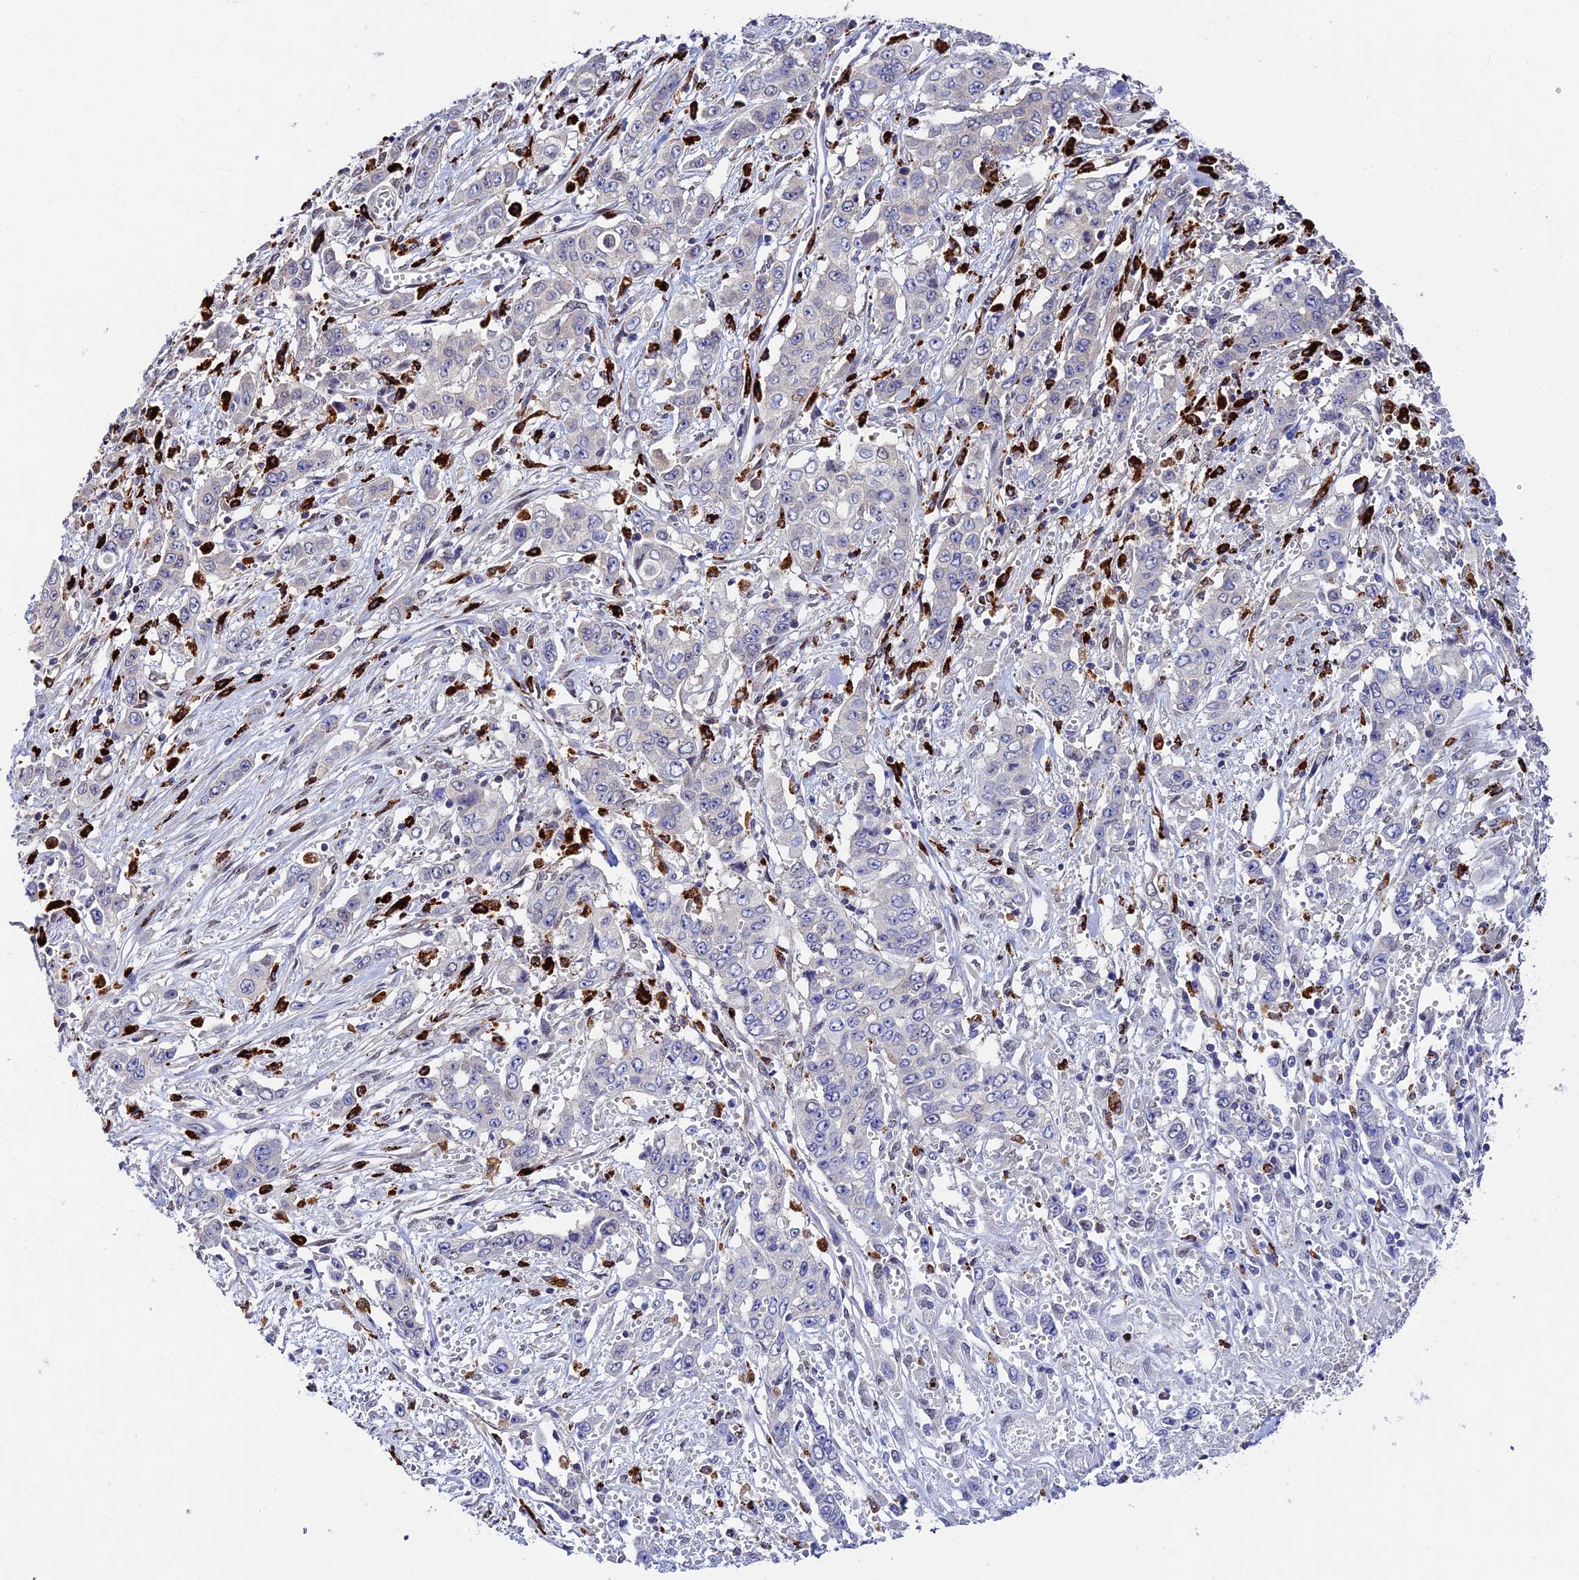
{"staining": {"intensity": "negative", "quantity": "none", "location": "none"}, "tissue": "stomach cancer", "cell_type": "Tumor cells", "image_type": "cancer", "snomed": [{"axis": "morphology", "description": "Normal tissue, NOS"}, {"axis": "morphology", "description": "Adenocarcinoma, NOS"}, {"axis": "topography", "description": "Stomach"}], "caption": "This is an IHC micrograph of human stomach adenocarcinoma. There is no positivity in tumor cells.", "gene": "HIC1", "patient": {"sex": "female", "age": 64}}